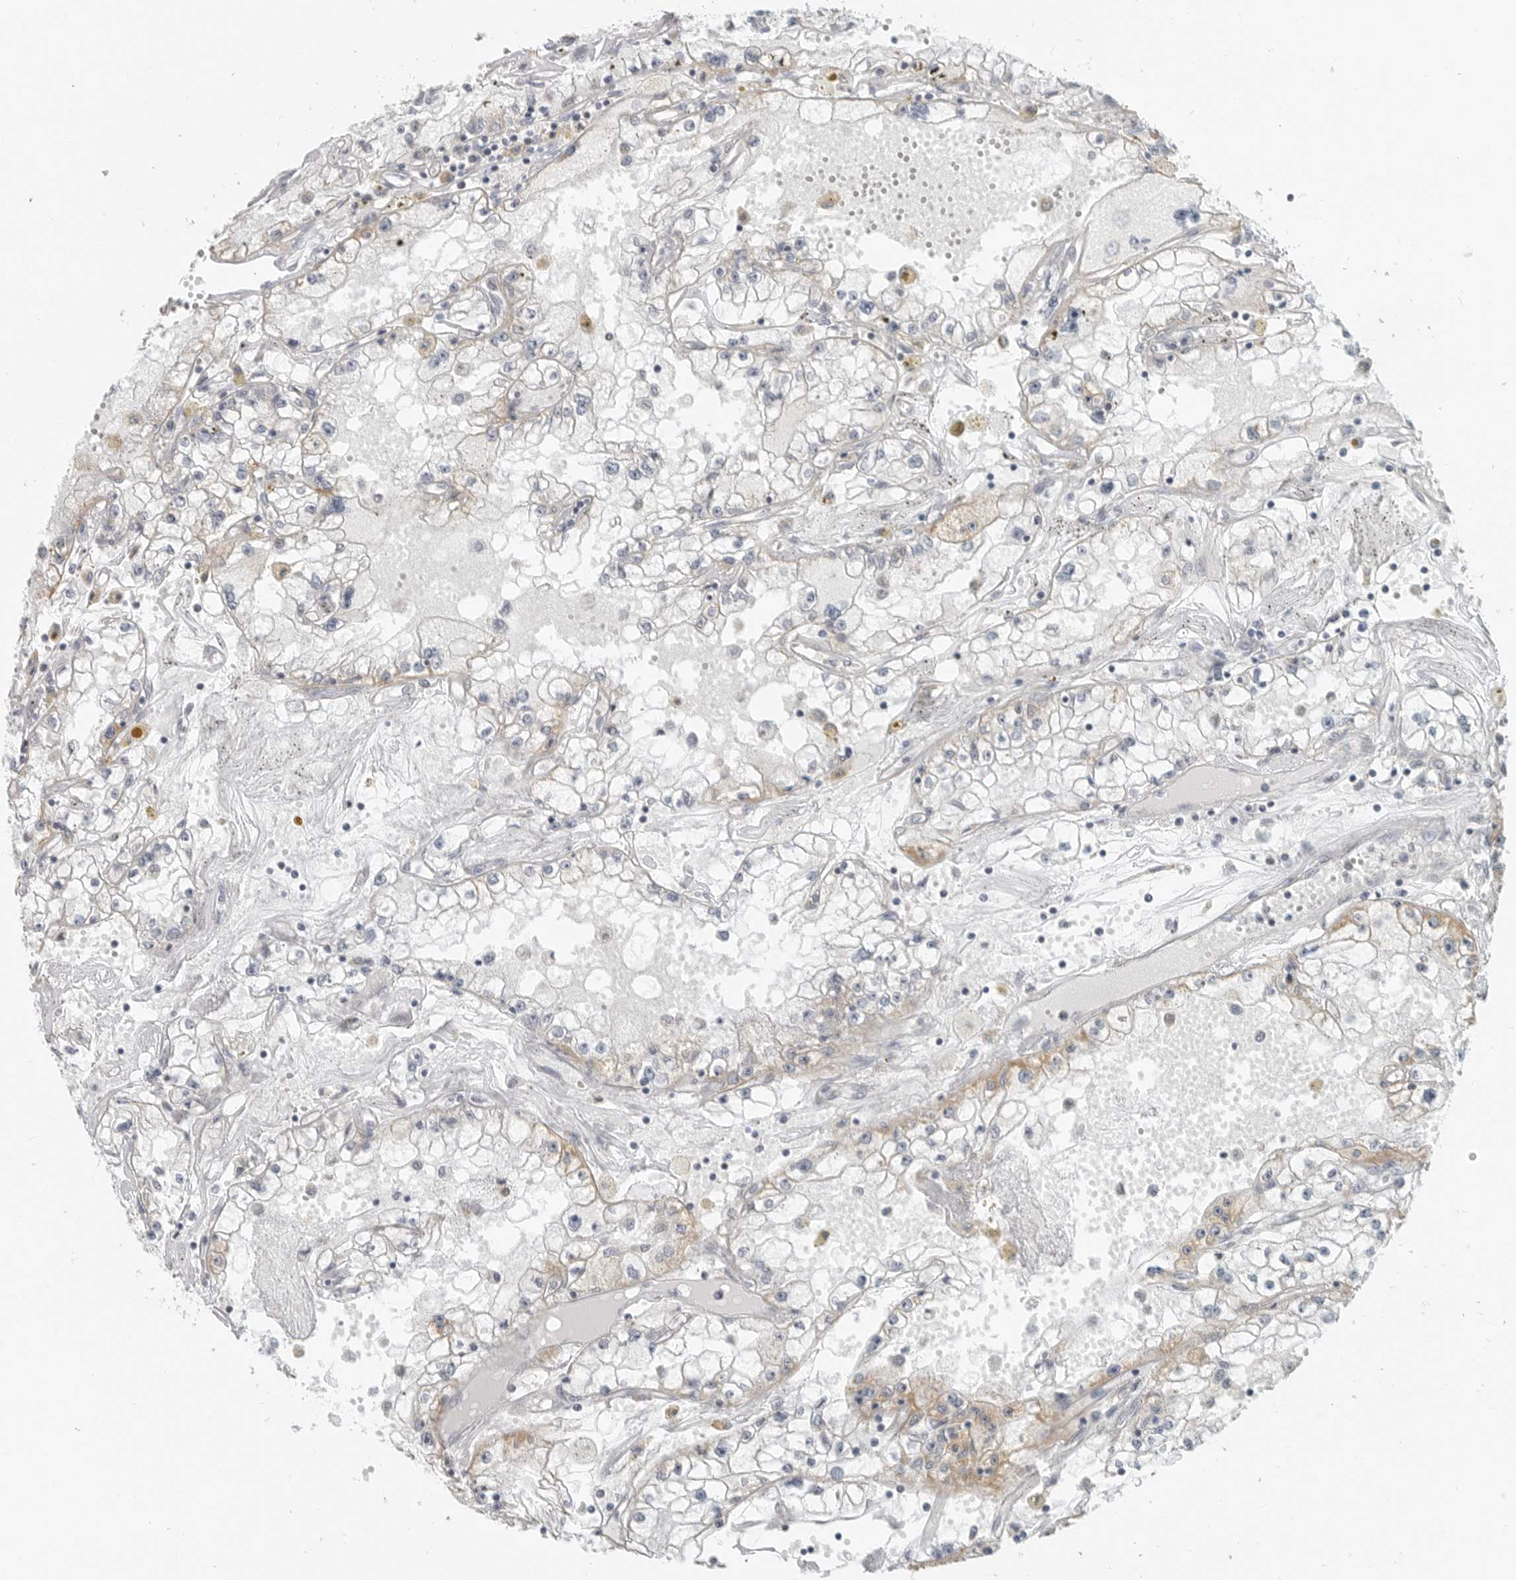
{"staining": {"intensity": "weak", "quantity": "25%-75%", "location": "cytoplasmic/membranous"}, "tissue": "renal cancer", "cell_type": "Tumor cells", "image_type": "cancer", "snomed": [{"axis": "morphology", "description": "Adenocarcinoma, NOS"}, {"axis": "topography", "description": "Kidney"}], "caption": "Adenocarcinoma (renal) stained with DAB immunohistochemistry demonstrates low levels of weak cytoplasmic/membranous positivity in approximately 25%-75% of tumor cells.", "gene": "IL12RB2", "patient": {"sex": "male", "age": 56}}